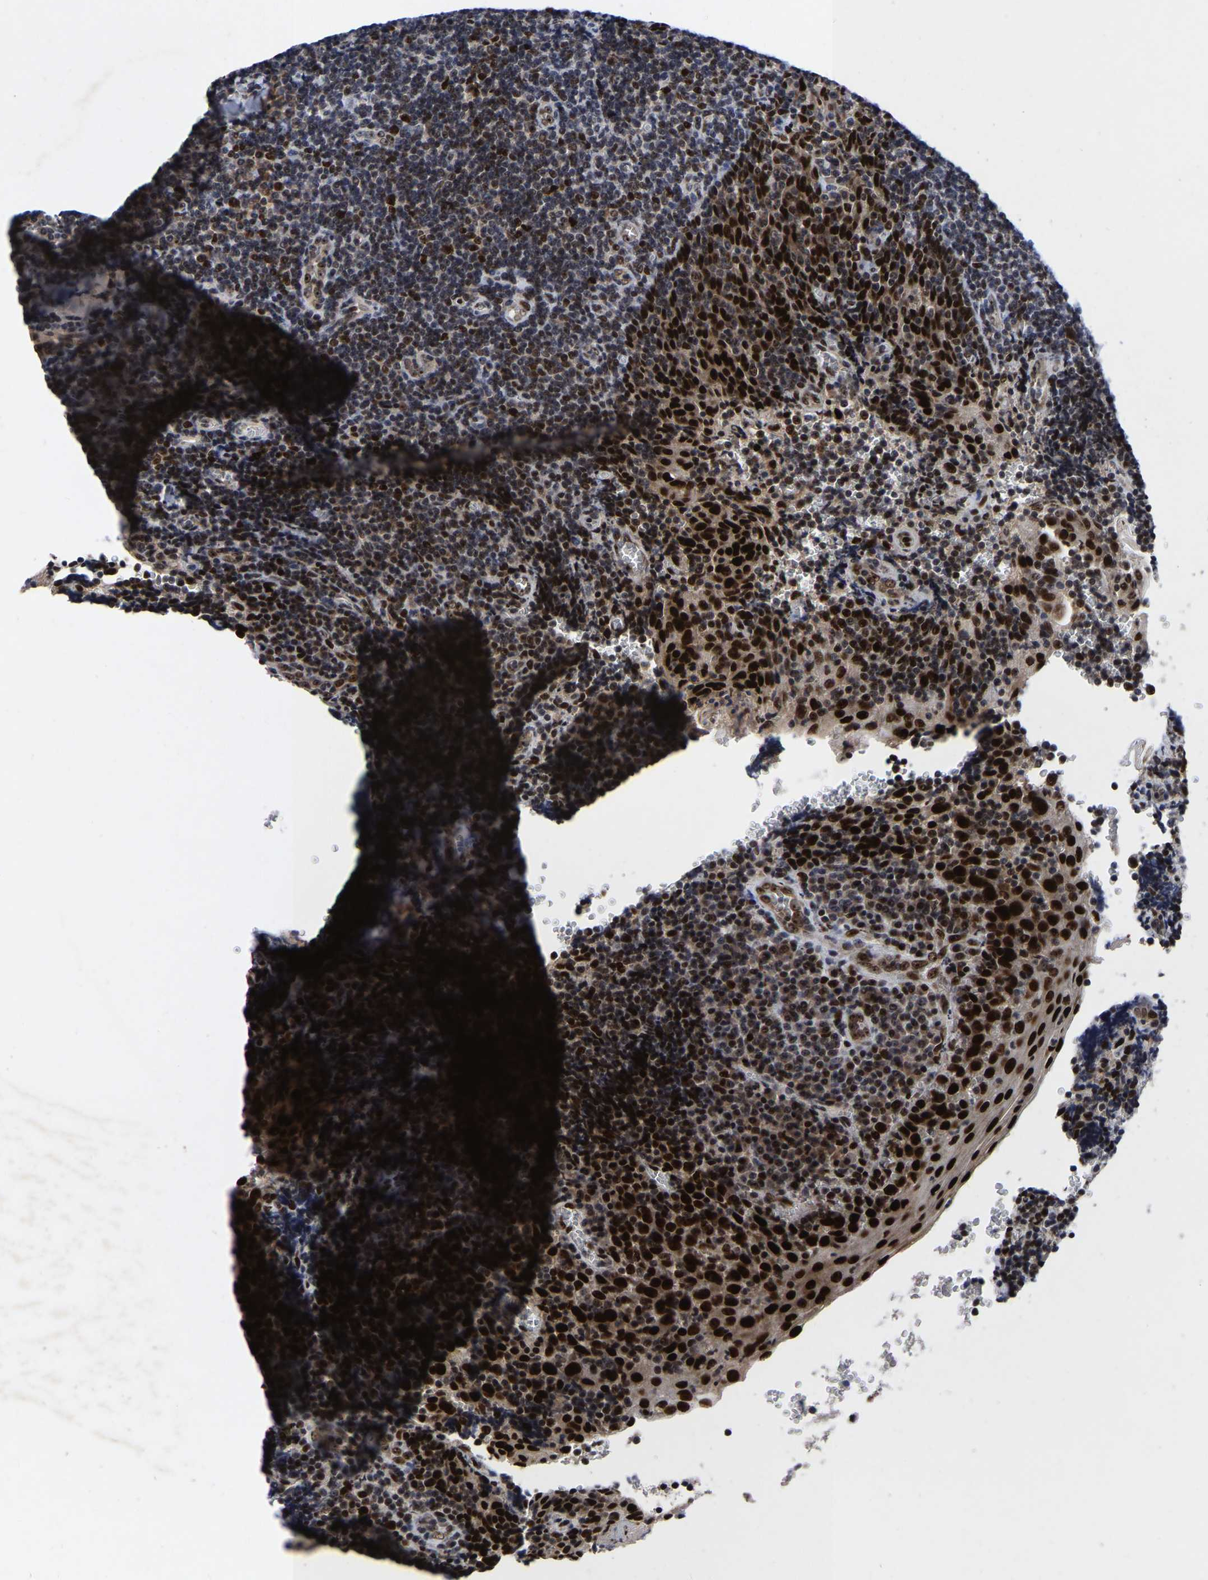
{"staining": {"intensity": "strong", "quantity": "25%-75%", "location": "nuclear"}, "tissue": "tonsil", "cell_type": "Germinal center cells", "image_type": "normal", "snomed": [{"axis": "morphology", "description": "Normal tissue, NOS"}, {"axis": "morphology", "description": "Inflammation, NOS"}, {"axis": "topography", "description": "Tonsil"}], "caption": "IHC histopathology image of unremarkable tonsil: tonsil stained using immunohistochemistry demonstrates high levels of strong protein expression localized specifically in the nuclear of germinal center cells, appearing as a nuclear brown color.", "gene": "JUNB", "patient": {"sex": "female", "age": 31}}